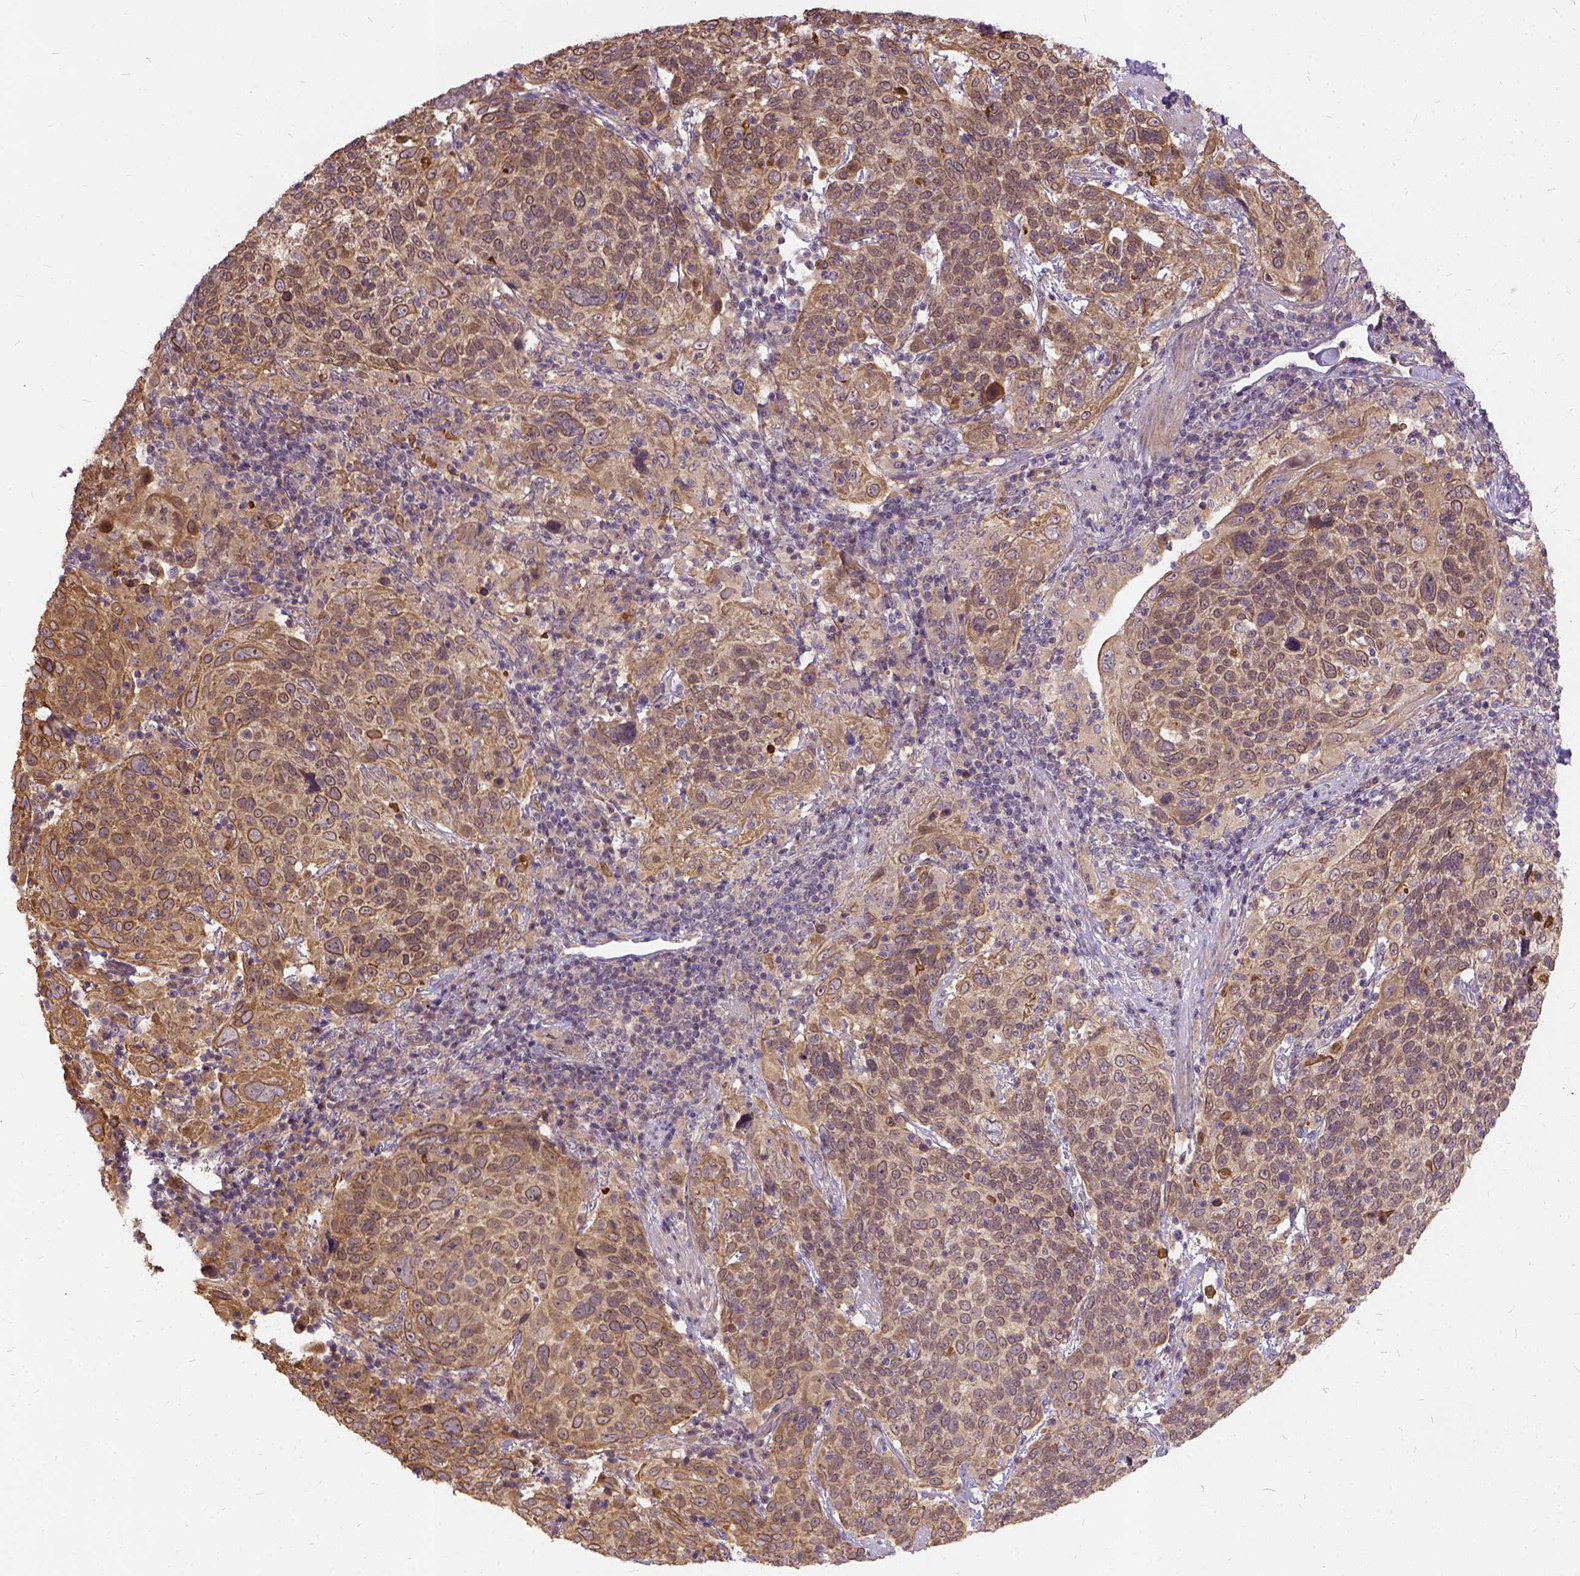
{"staining": {"intensity": "moderate", "quantity": ">75%", "location": "cytoplasmic/membranous"}, "tissue": "cervical cancer", "cell_type": "Tumor cells", "image_type": "cancer", "snomed": [{"axis": "morphology", "description": "Squamous cell carcinoma, NOS"}, {"axis": "topography", "description": "Cervix"}], "caption": "About >75% of tumor cells in squamous cell carcinoma (cervical) show moderate cytoplasmic/membranous protein expression as visualized by brown immunohistochemical staining.", "gene": "ILRUN", "patient": {"sex": "female", "age": 61}}